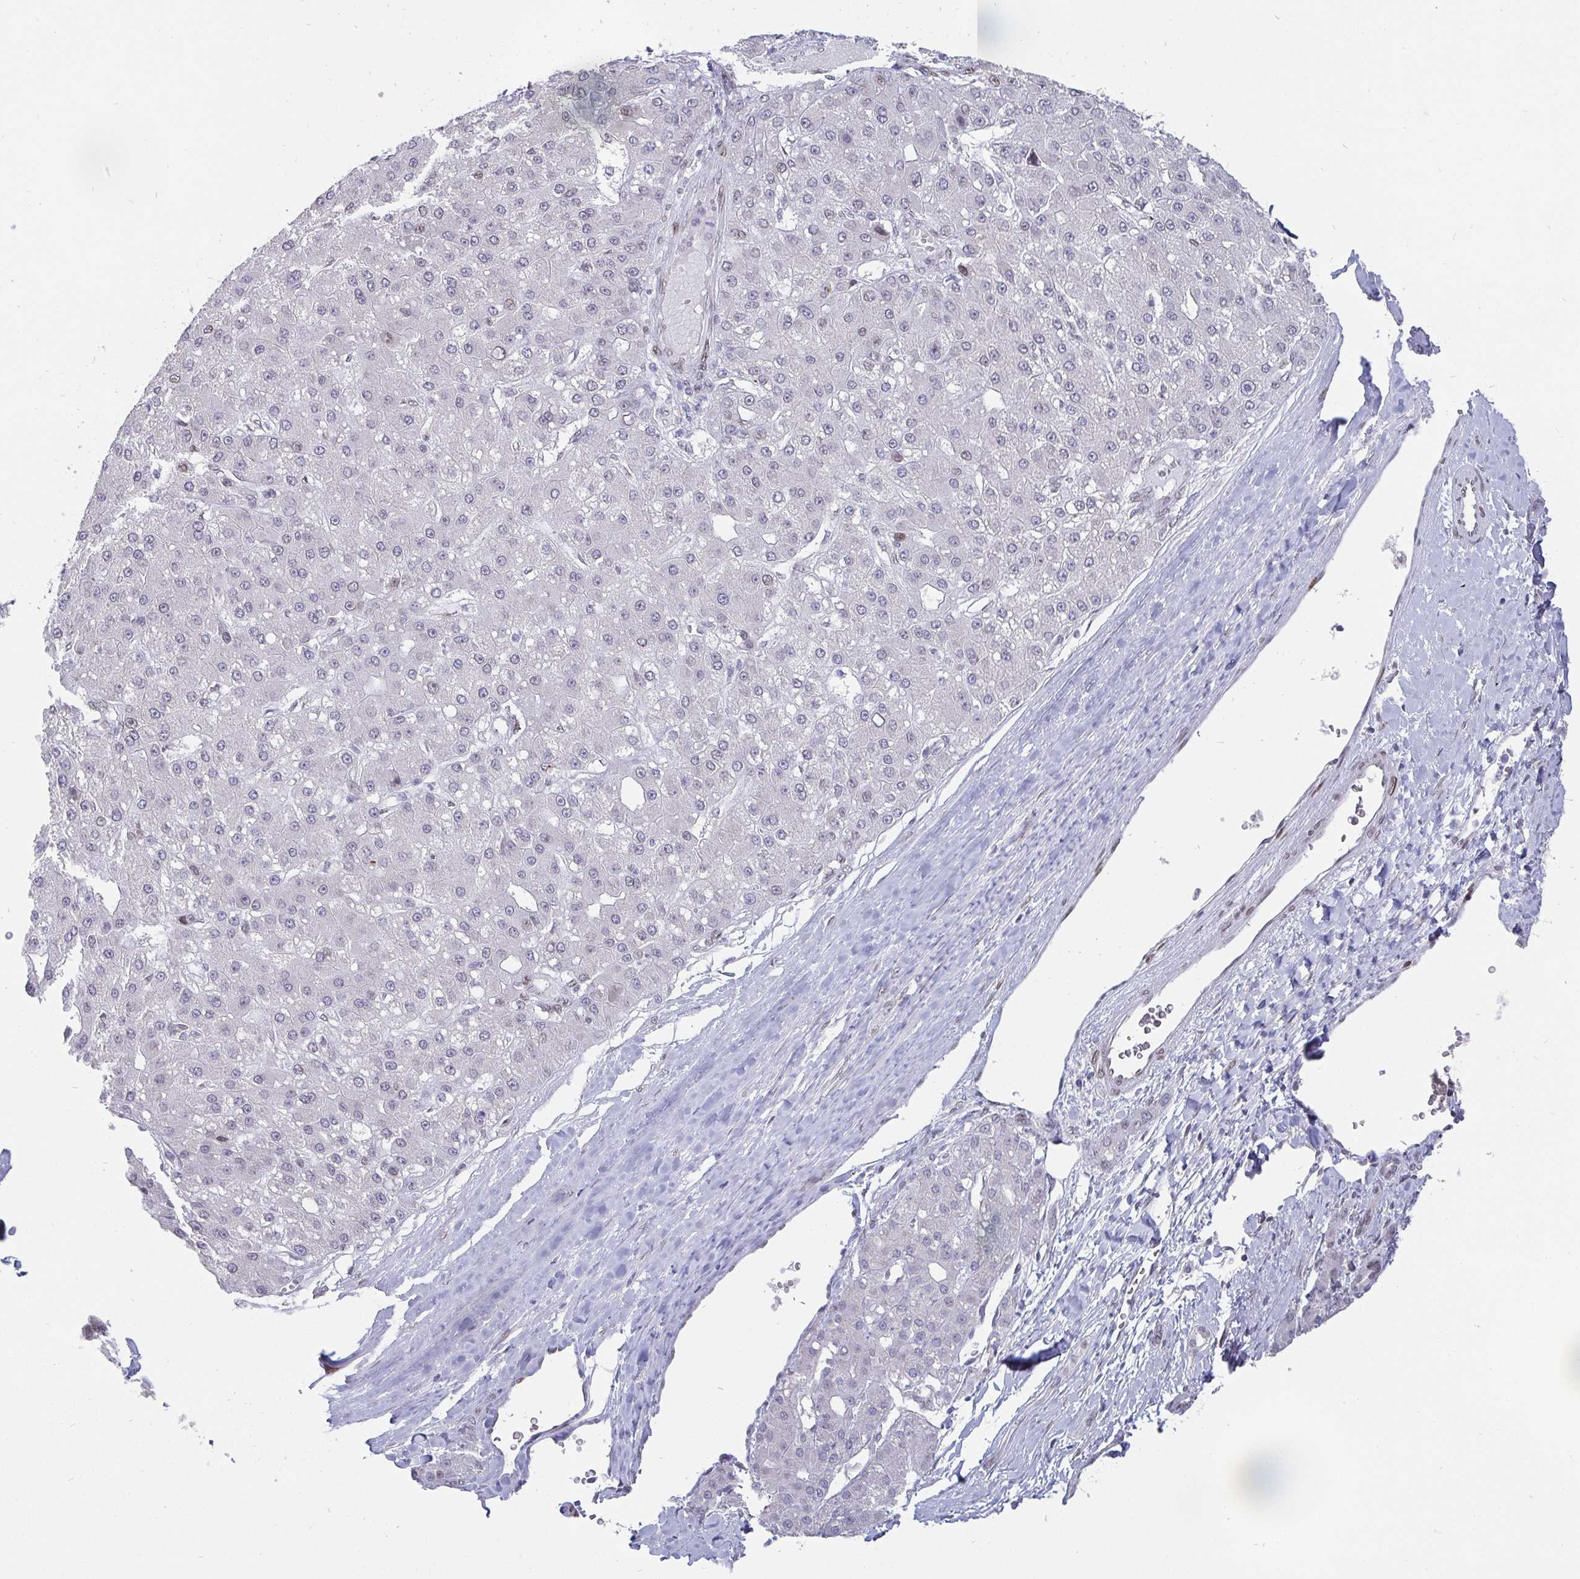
{"staining": {"intensity": "negative", "quantity": "none", "location": "none"}, "tissue": "liver cancer", "cell_type": "Tumor cells", "image_type": "cancer", "snomed": [{"axis": "morphology", "description": "Carcinoma, Hepatocellular, NOS"}, {"axis": "topography", "description": "Liver"}], "caption": "DAB immunohistochemical staining of human liver cancer (hepatocellular carcinoma) displays no significant positivity in tumor cells. (Brightfield microscopy of DAB (3,3'-diaminobenzidine) immunohistochemistry at high magnification).", "gene": "EMD", "patient": {"sex": "male", "age": 67}}